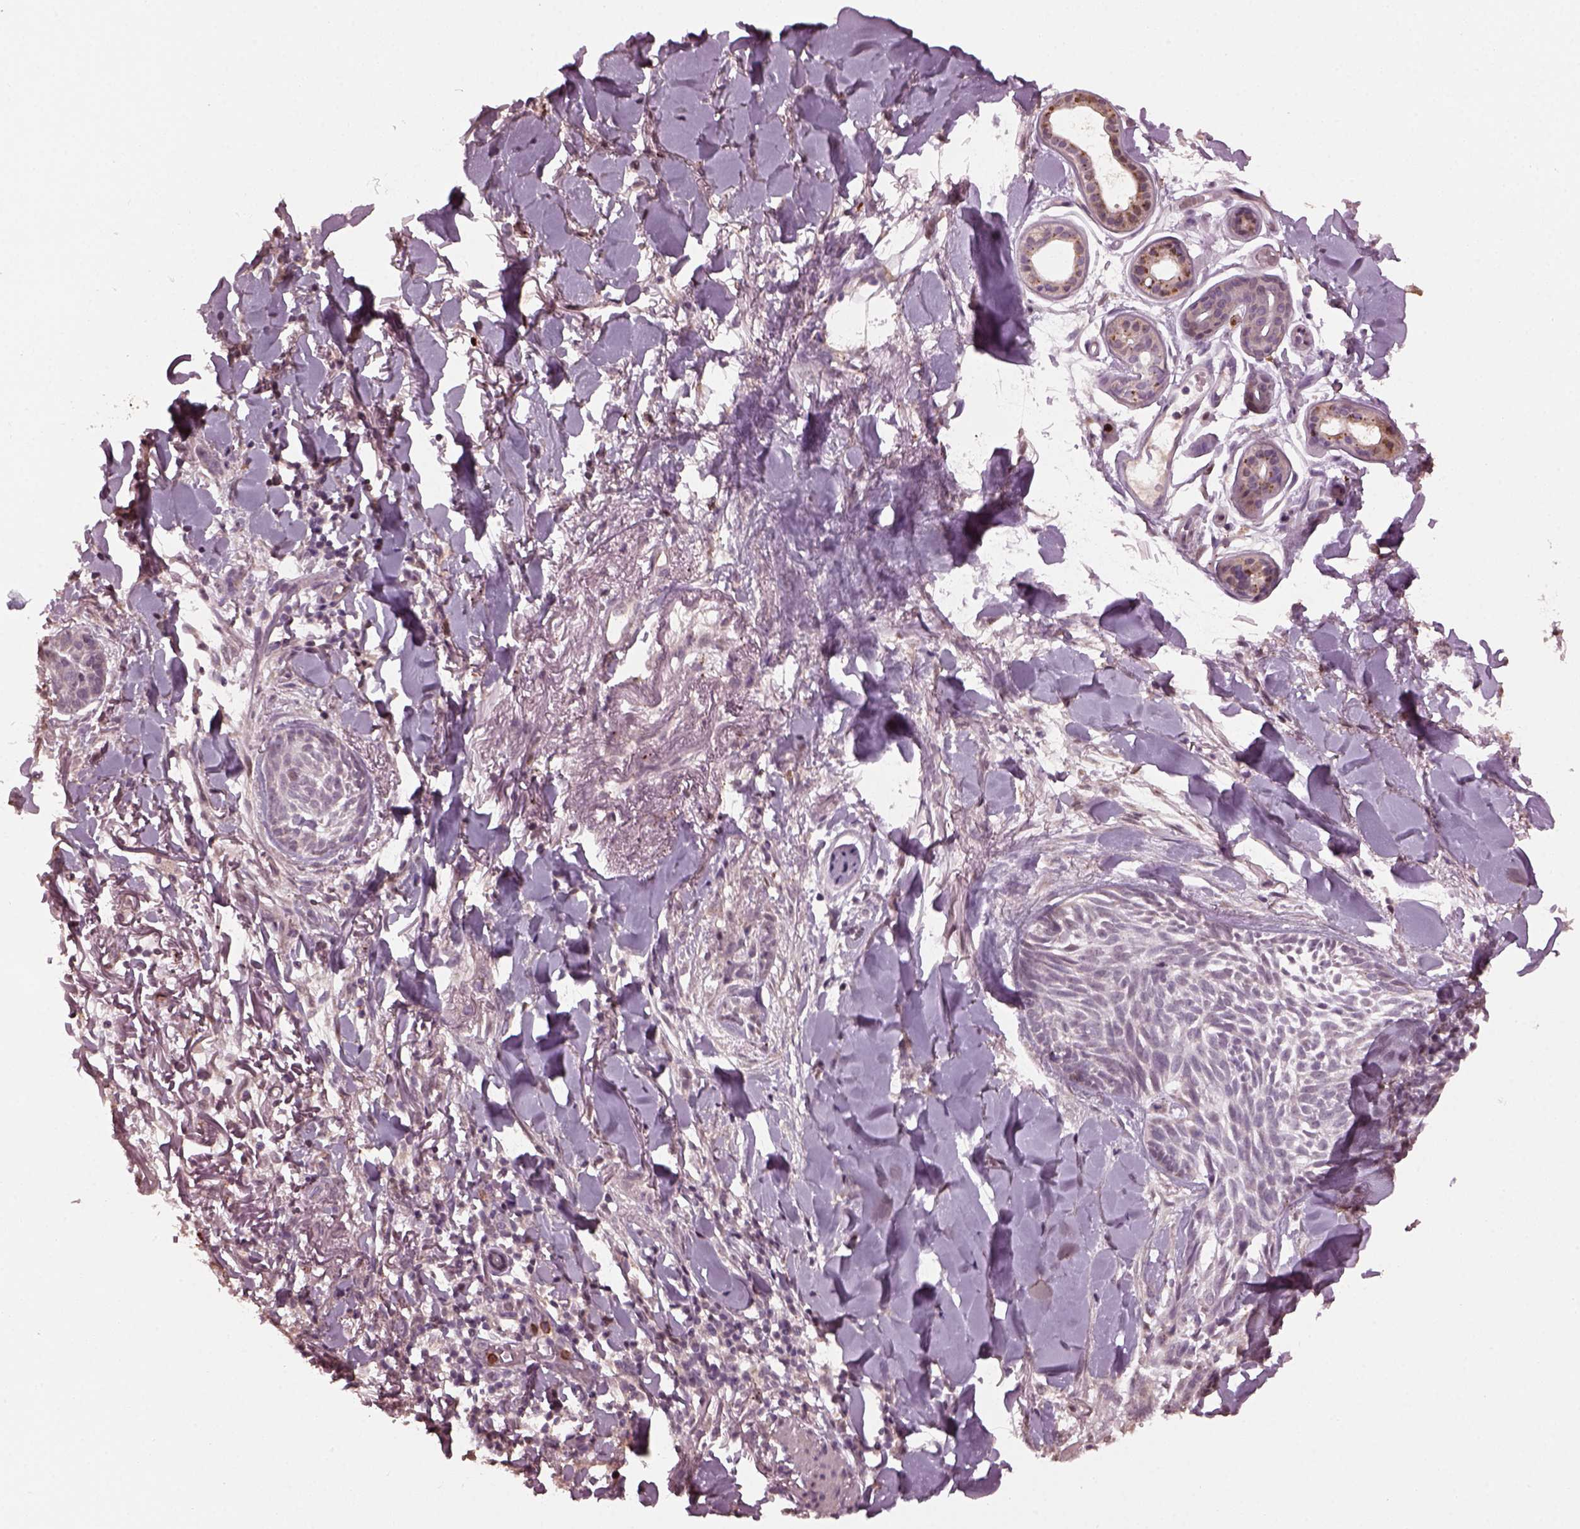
{"staining": {"intensity": "negative", "quantity": "none", "location": "none"}, "tissue": "skin cancer", "cell_type": "Tumor cells", "image_type": "cancer", "snomed": [{"axis": "morphology", "description": "Normal tissue, NOS"}, {"axis": "morphology", "description": "Basal cell carcinoma"}, {"axis": "topography", "description": "Skin"}], "caption": "Immunohistochemical staining of human skin cancer (basal cell carcinoma) exhibits no significant positivity in tumor cells.", "gene": "RUFY3", "patient": {"sex": "male", "age": 84}}